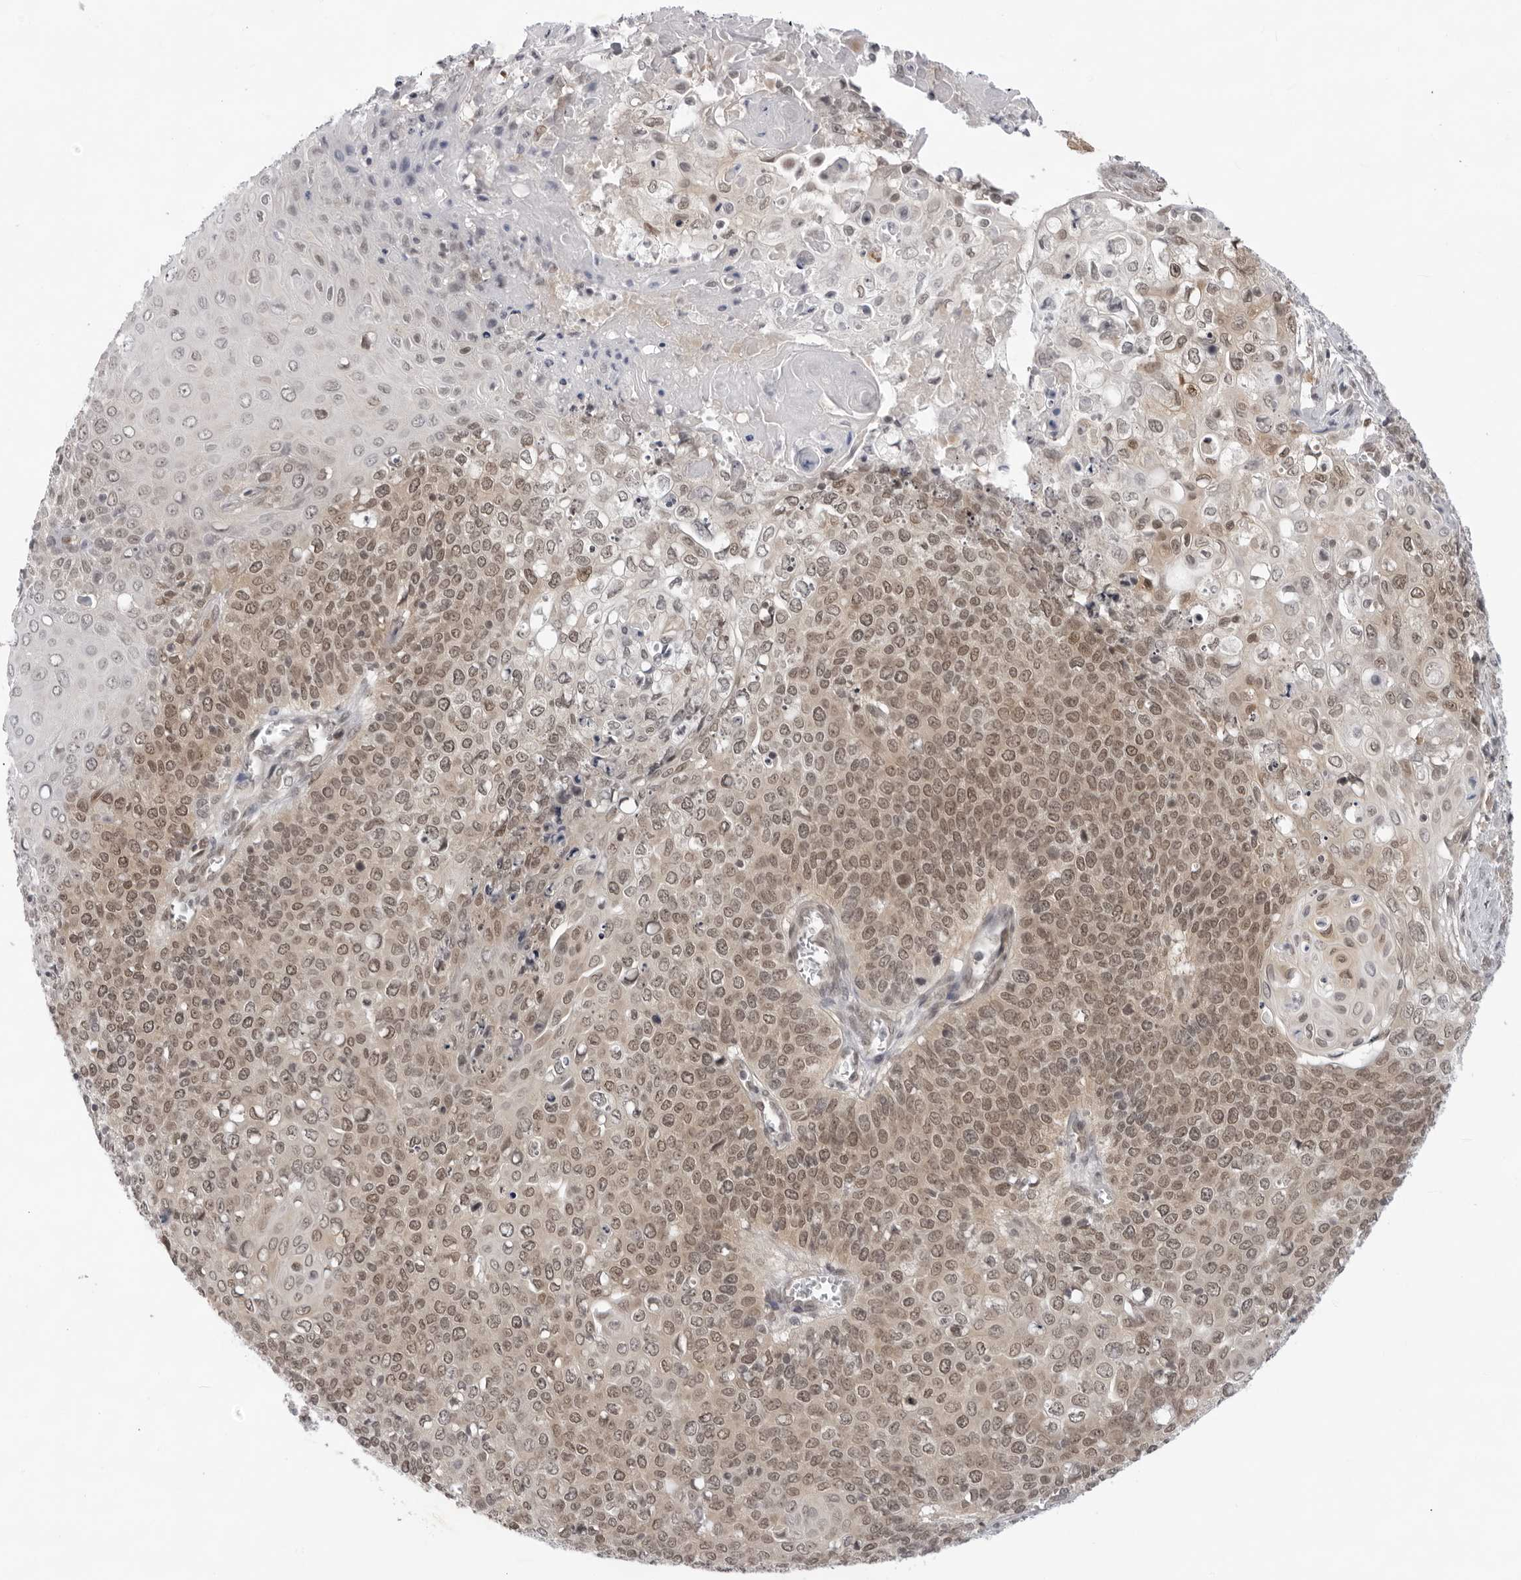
{"staining": {"intensity": "moderate", "quantity": ">75%", "location": "cytoplasmic/membranous,nuclear"}, "tissue": "cervical cancer", "cell_type": "Tumor cells", "image_type": "cancer", "snomed": [{"axis": "morphology", "description": "Squamous cell carcinoma, NOS"}, {"axis": "topography", "description": "Cervix"}], "caption": "Human cervical squamous cell carcinoma stained for a protein (brown) reveals moderate cytoplasmic/membranous and nuclear positive staining in about >75% of tumor cells.", "gene": "CASP7", "patient": {"sex": "female", "age": 39}}